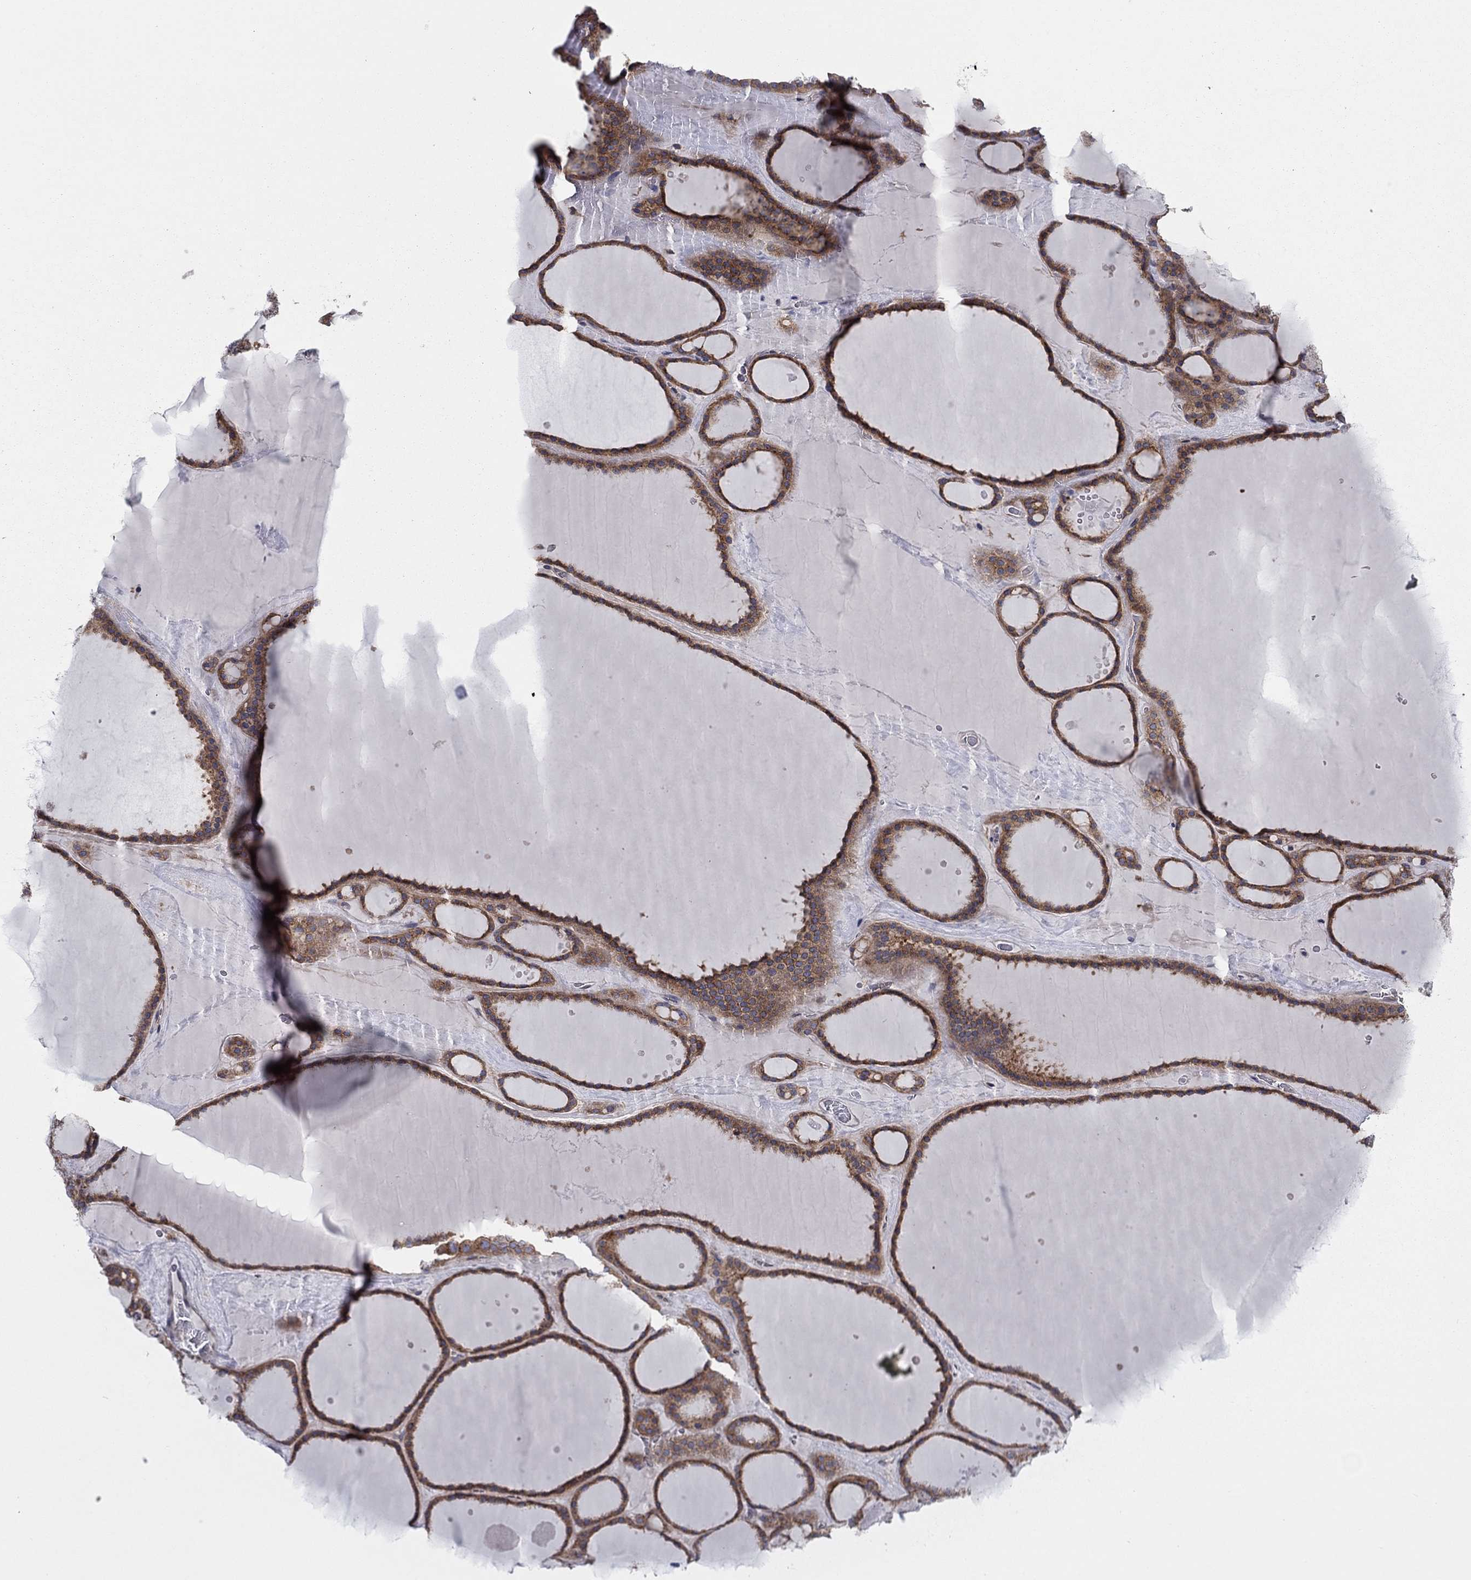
{"staining": {"intensity": "strong", "quantity": ">75%", "location": "cytoplasmic/membranous"}, "tissue": "thyroid gland", "cell_type": "Glandular cells", "image_type": "normal", "snomed": [{"axis": "morphology", "description": "Normal tissue, NOS"}, {"axis": "topography", "description": "Thyroid gland"}], "caption": "Immunohistochemistry (IHC) of benign thyroid gland demonstrates high levels of strong cytoplasmic/membranous staining in about >75% of glandular cells.", "gene": "RNF123", "patient": {"sex": "male", "age": 63}}